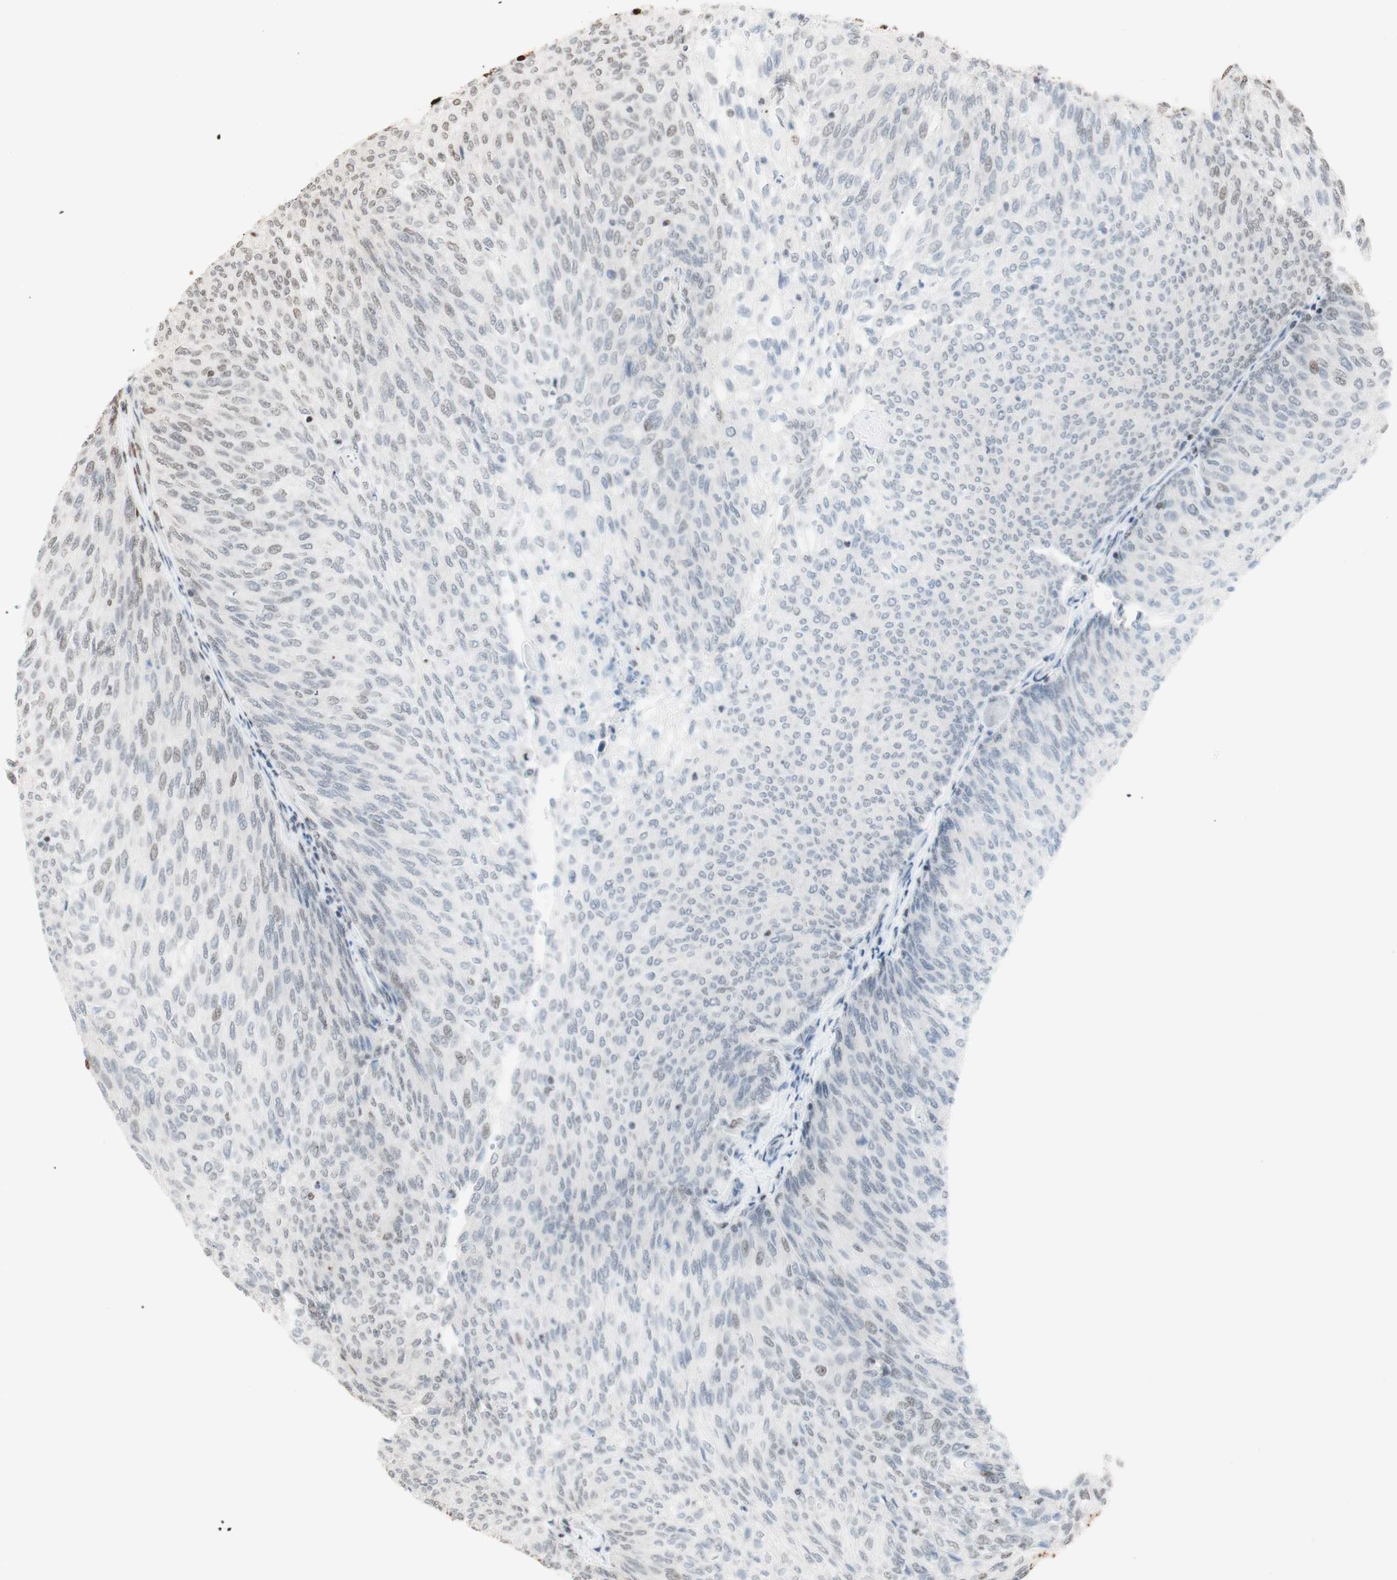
{"staining": {"intensity": "negative", "quantity": "none", "location": "none"}, "tissue": "urothelial cancer", "cell_type": "Tumor cells", "image_type": "cancer", "snomed": [{"axis": "morphology", "description": "Urothelial carcinoma, Low grade"}, {"axis": "topography", "description": "Urinary bladder"}], "caption": "An IHC image of urothelial cancer is shown. There is no staining in tumor cells of urothelial cancer. Nuclei are stained in blue.", "gene": "HNRNPA2B1", "patient": {"sex": "female", "age": 79}}